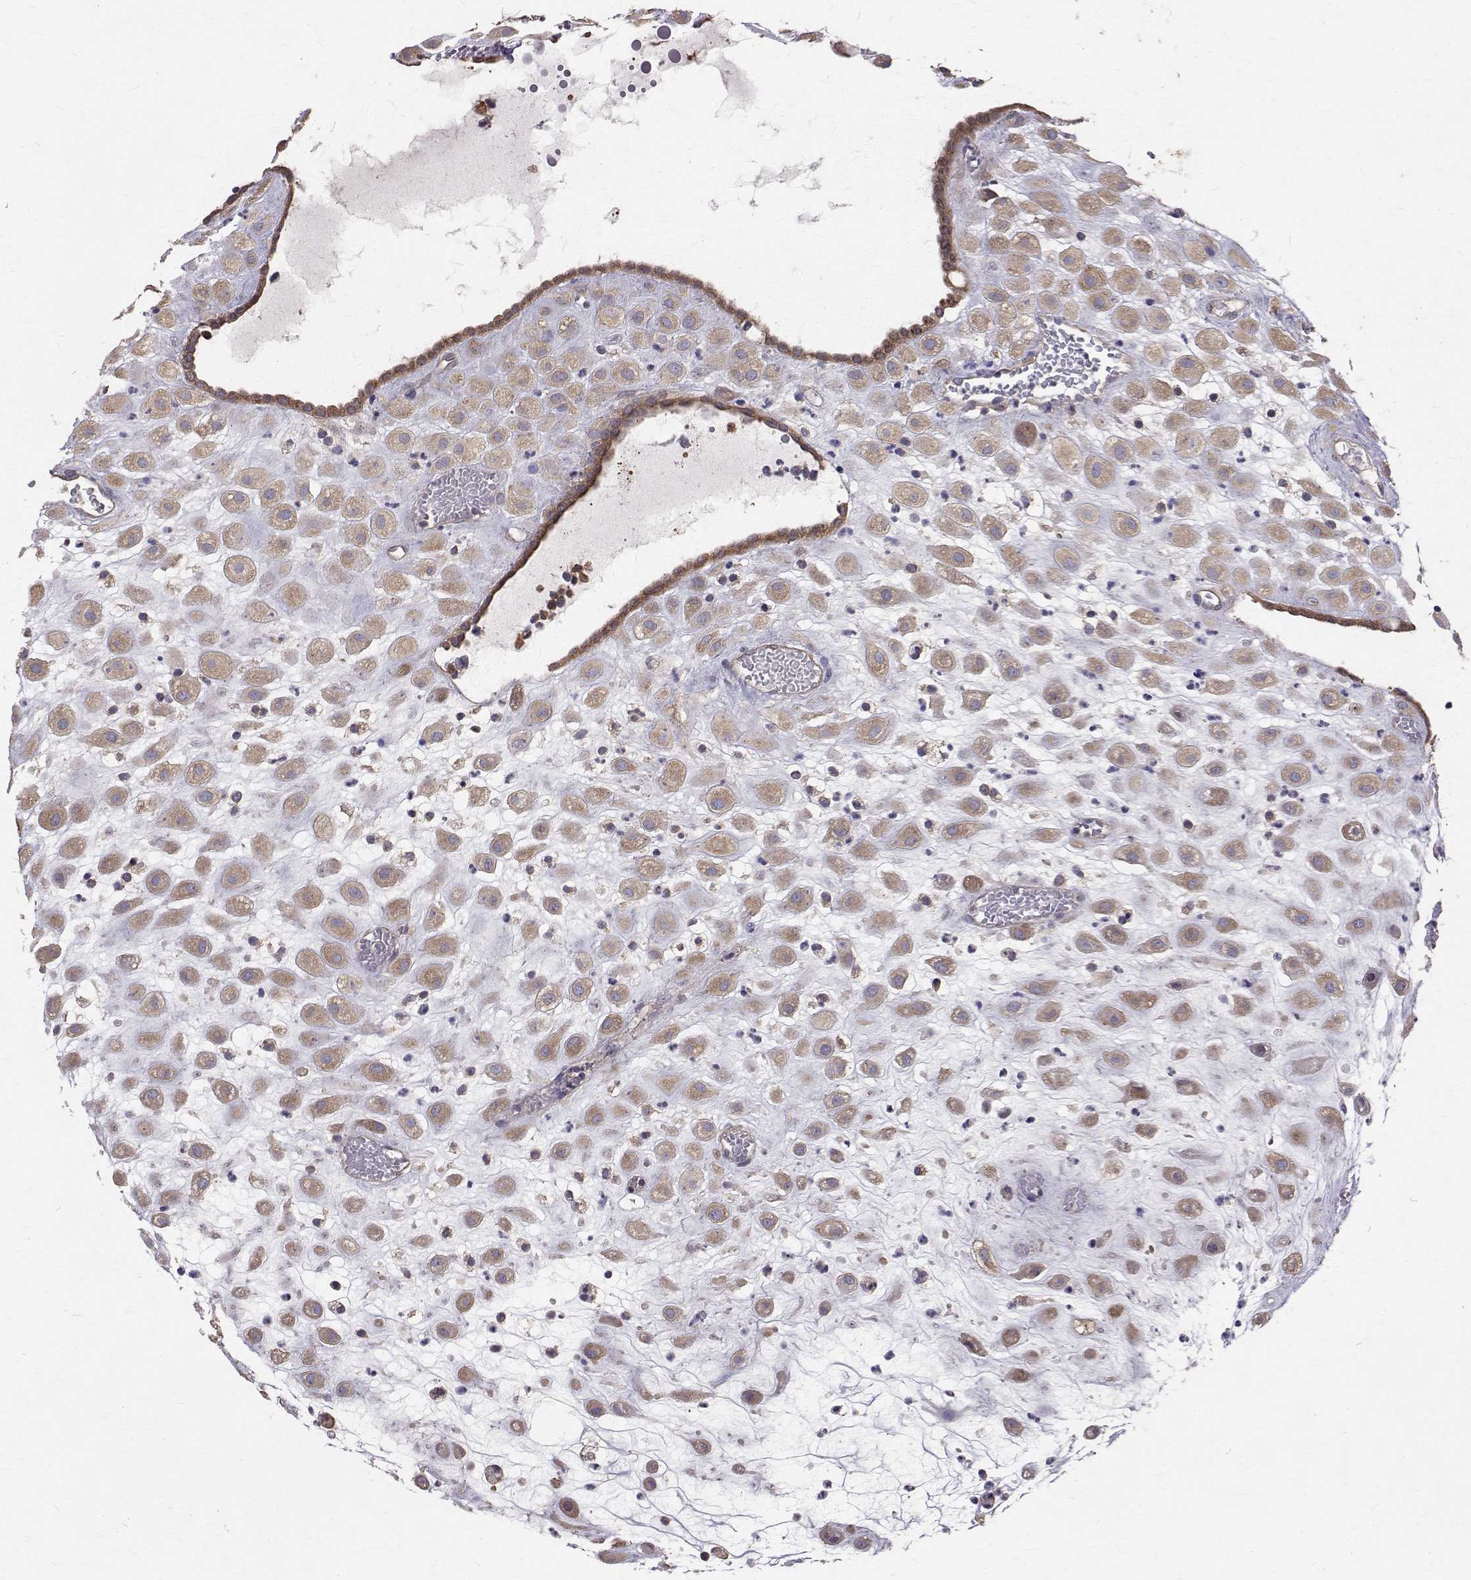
{"staining": {"intensity": "weak", "quantity": ">75%", "location": "cytoplasmic/membranous"}, "tissue": "placenta", "cell_type": "Decidual cells", "image_type": "normal", "snomed": [{"axis": "morphology", "description": "Normal tissue, NOS"}, {"axis": "topography", "description": "Placenta"}], "caption": "DAB immunohistochemical staining of unremarkable human placenta displays weak cytoplasmic/membranous protein staining in approximately >75% of decidual cells.", "gene": "FARSB", "patient": {"sex": "female", "age": 24}}